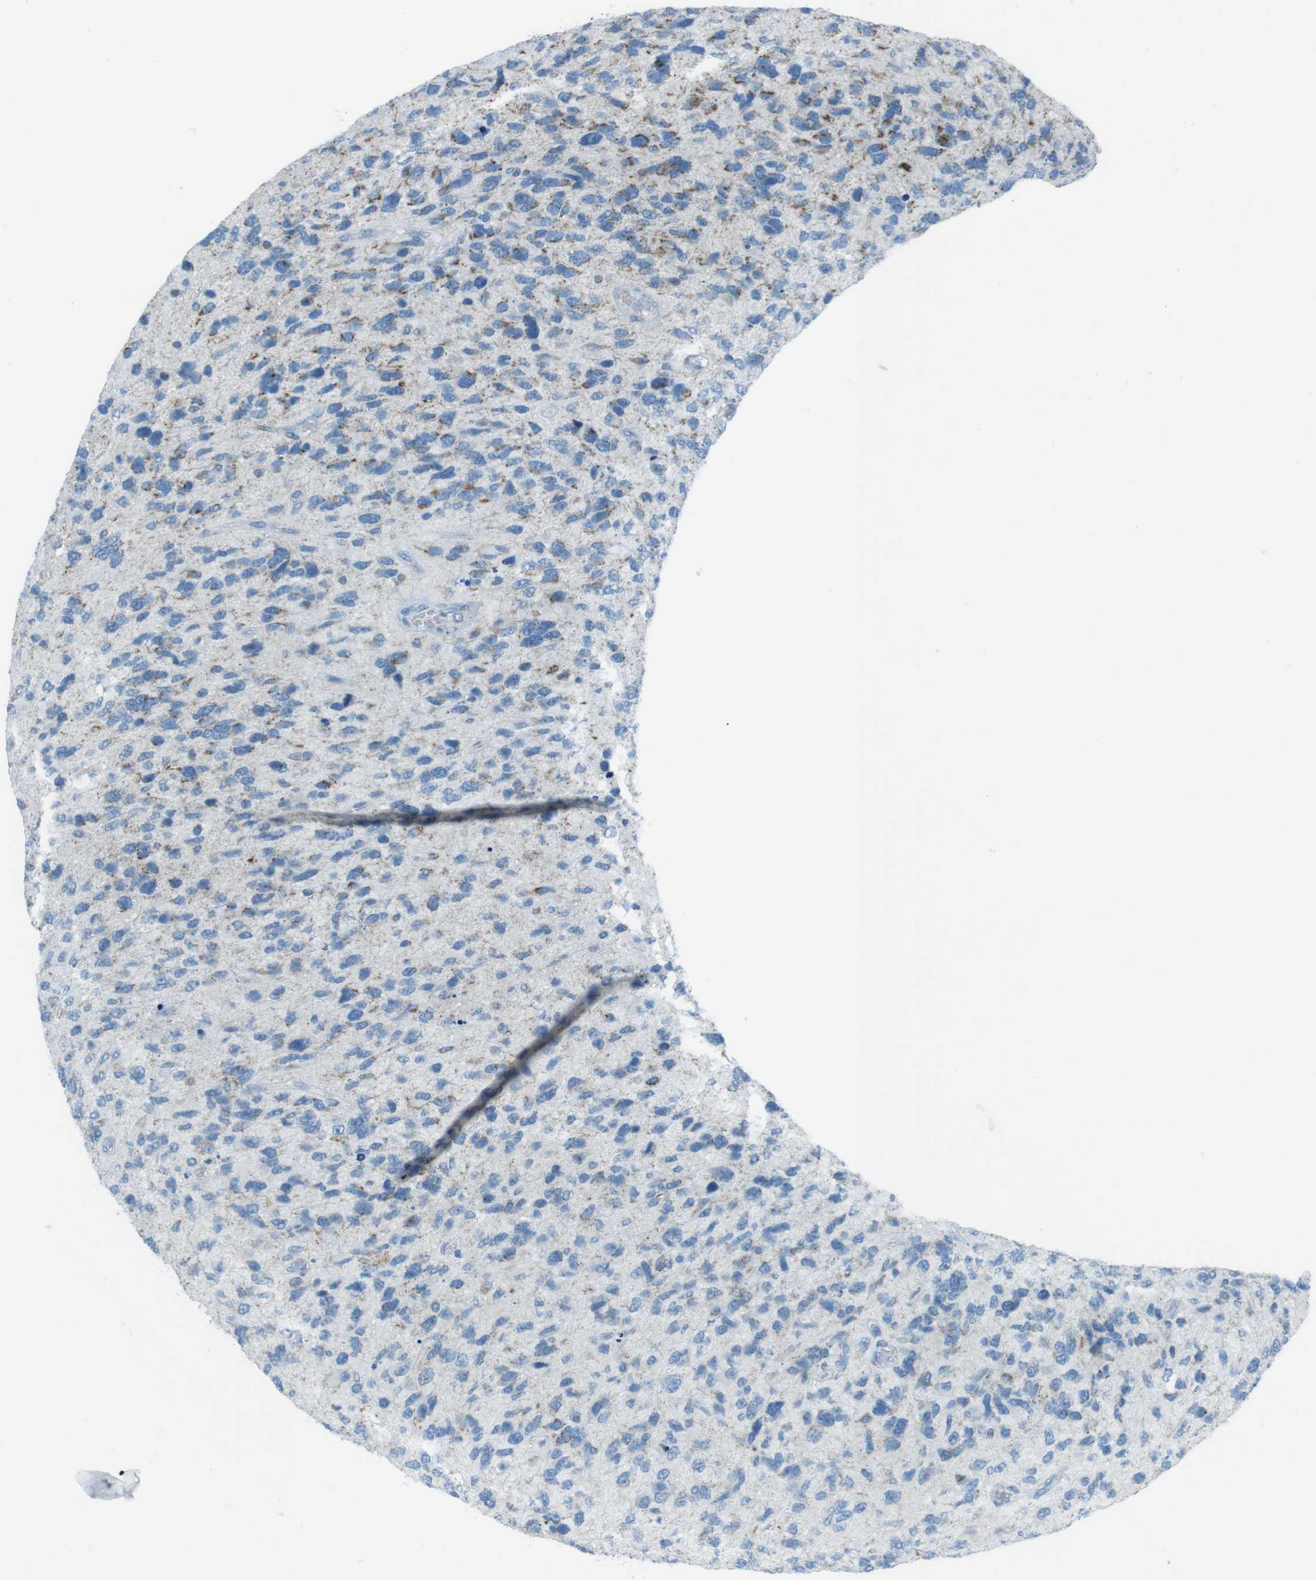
{"staining": {"intensity": "moderate", "quantity": "25%-75%", "location": "cytoplasmic/membranous"}, "tissue": "glioma", "cell_type": "Tumor cells", "image_type": "cancer", "snomed": [{"axis": "morphology", "description": "Glioma, malignant, High grade"}, {"axis": "topography", "description": "Brain"}], "caption": "Immunohistochemical staining of glioma demonstrates medium levels of moderate cytoplasmic/membranous protein expression in approximately 25%-75% of tumor cells. The staining was performed using DAB, with brown indicating positive protein expression. Nuclei are stained blue with hematoxylin.", "gene": "DNAJA3", "patient": {"sex": "female", "age": 58}}